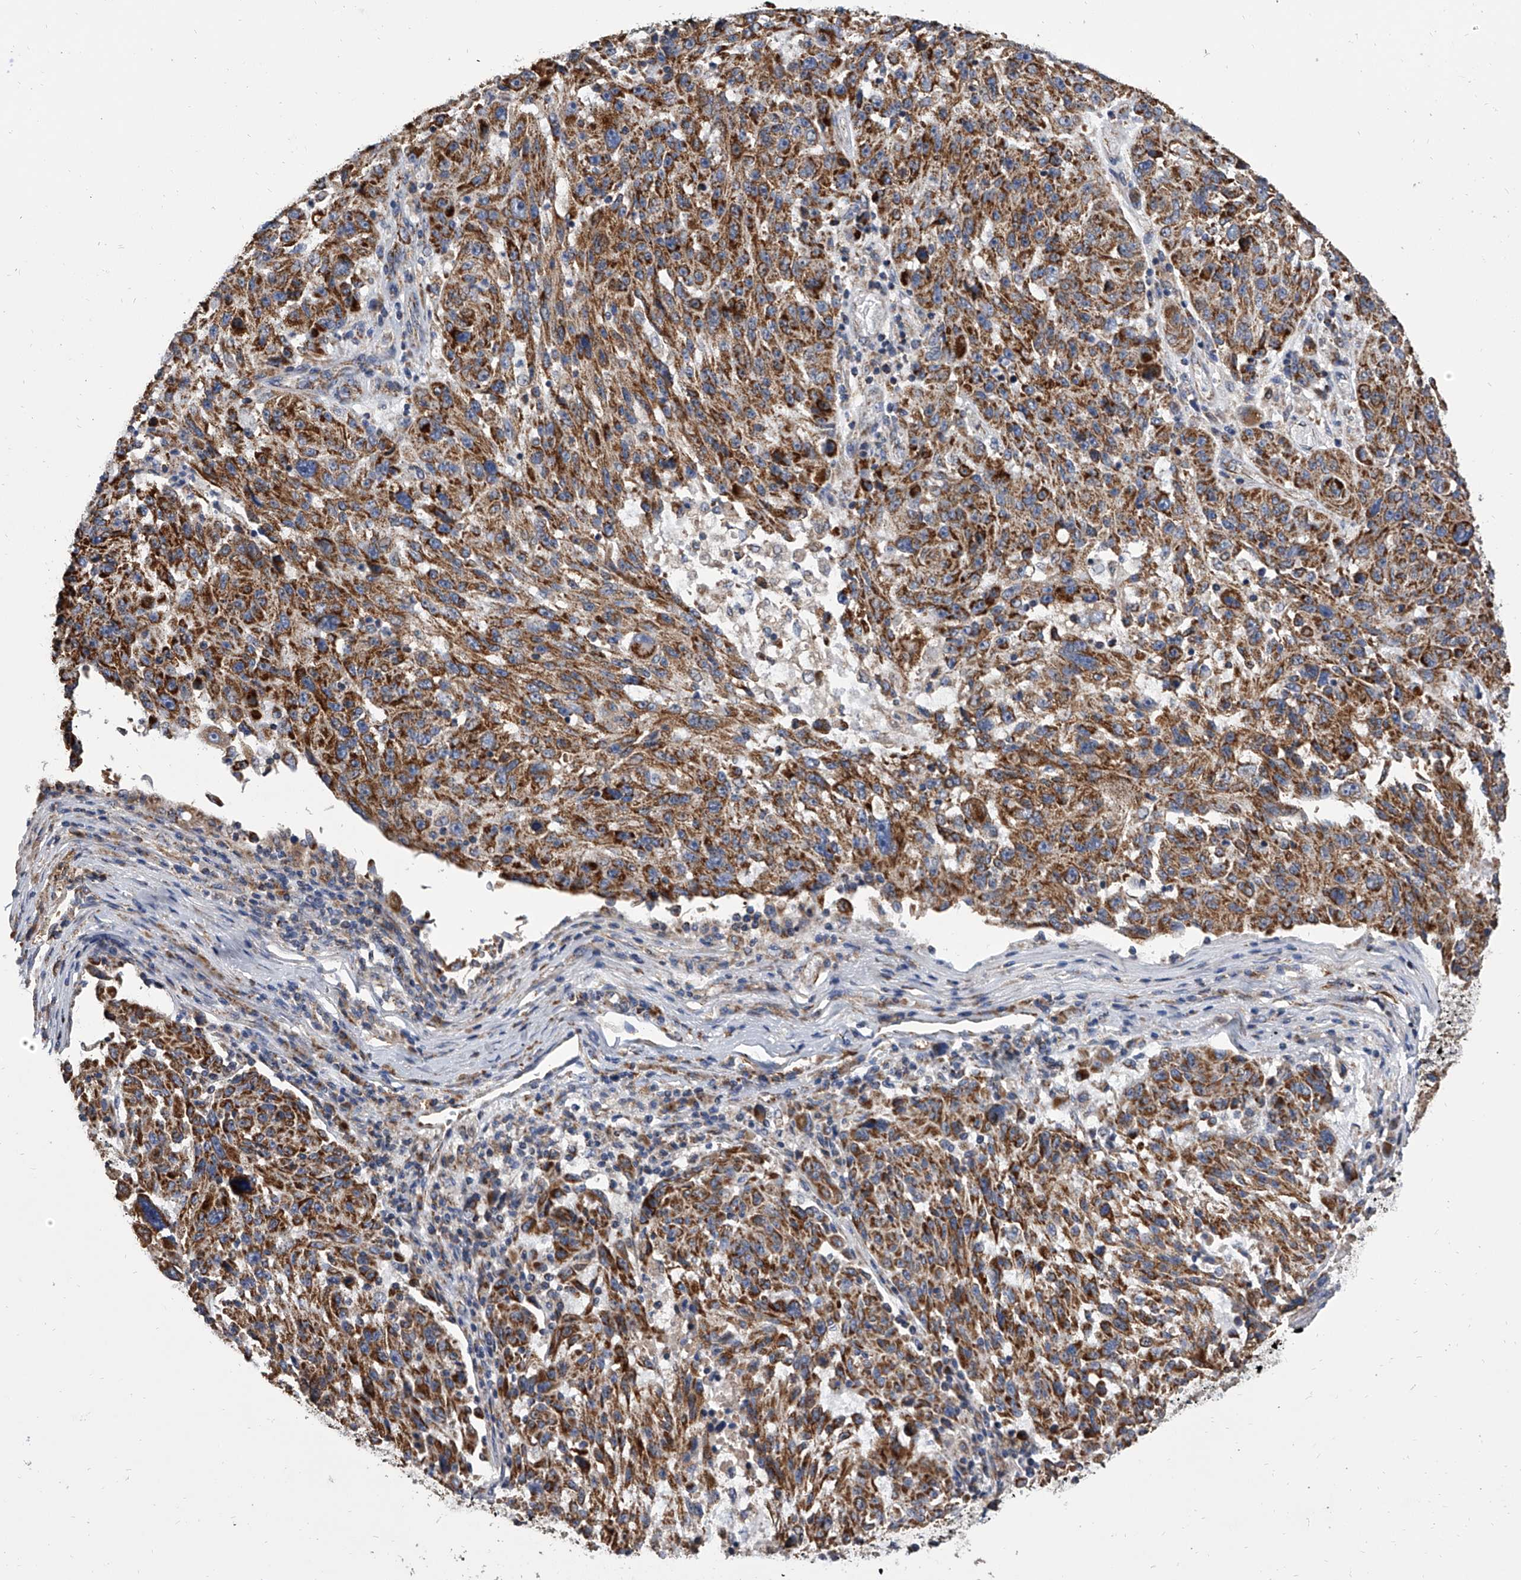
{"staining": {"intensity": "strong", "quantity": ">75%", "location": "cytoplasmic/membranous"}, "tissue": "melanoma", "cell_type": "Tumor cells", "image_type": "cancer", "snomed": [{"axis": "morphology", "description": "Malignant melanoma, NOS"}, {"axis": "topography", "description": "Skin"}], "caption": "Malignant melanoma was stained to show a protein in brown. There is high levels of strong cytoplasmic/membranous positivity in approximately >75% of tumor cells. The staining is performed using DAB (3,3'-diaminobenzidine) brown chromogen to label protein expression. The nuclei are counter-stained blue using hematoxylin.", "gene": "MRPL28", "patient": {"sex": "male", "age": 53}}